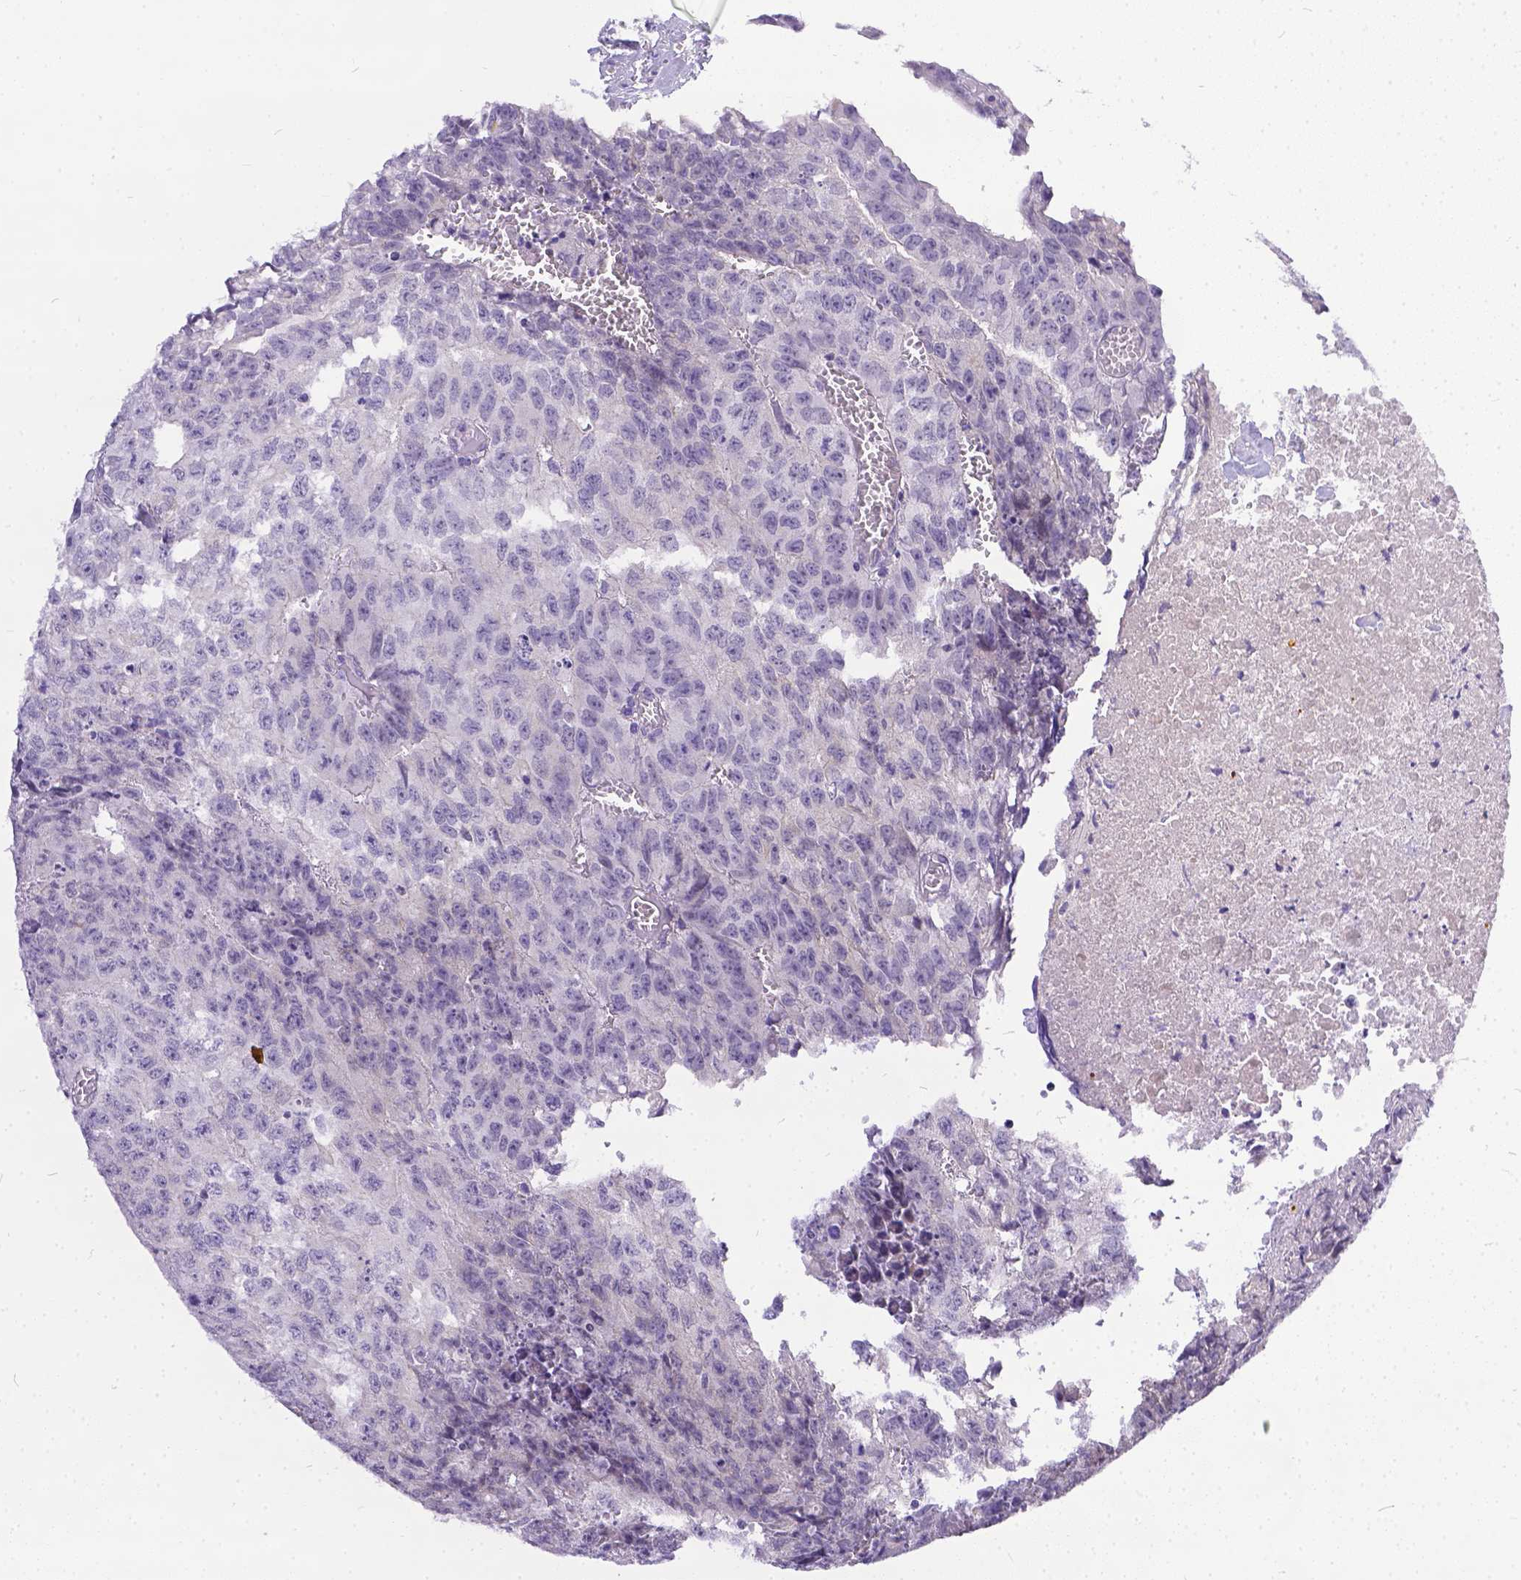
{"staining": {"intensity": "negative", "quantity": "none", "location": "none"}, "tissue": "testis cancer", "cell_type": "Tumor cells", "image_type": "cancer", "snomed": [{"axis": "morphology", "description": "Carcinoma, Embryonal, NOS"}, {"axis": "morphology", "description": "Teratoma, malignant, NOS"}, {"axis": "topography", "description": "Testis"}], "caption": "High magnification brightfield microscopy of teratoma (malignant) (testis) stained with DAB (brown) and counterstained with hematoxylin (blue): tumor cells show no significant staining. Nuclei are stained in blue.", "gene": "DLEC1", "patient": {"sex": "male", "age": 24}}